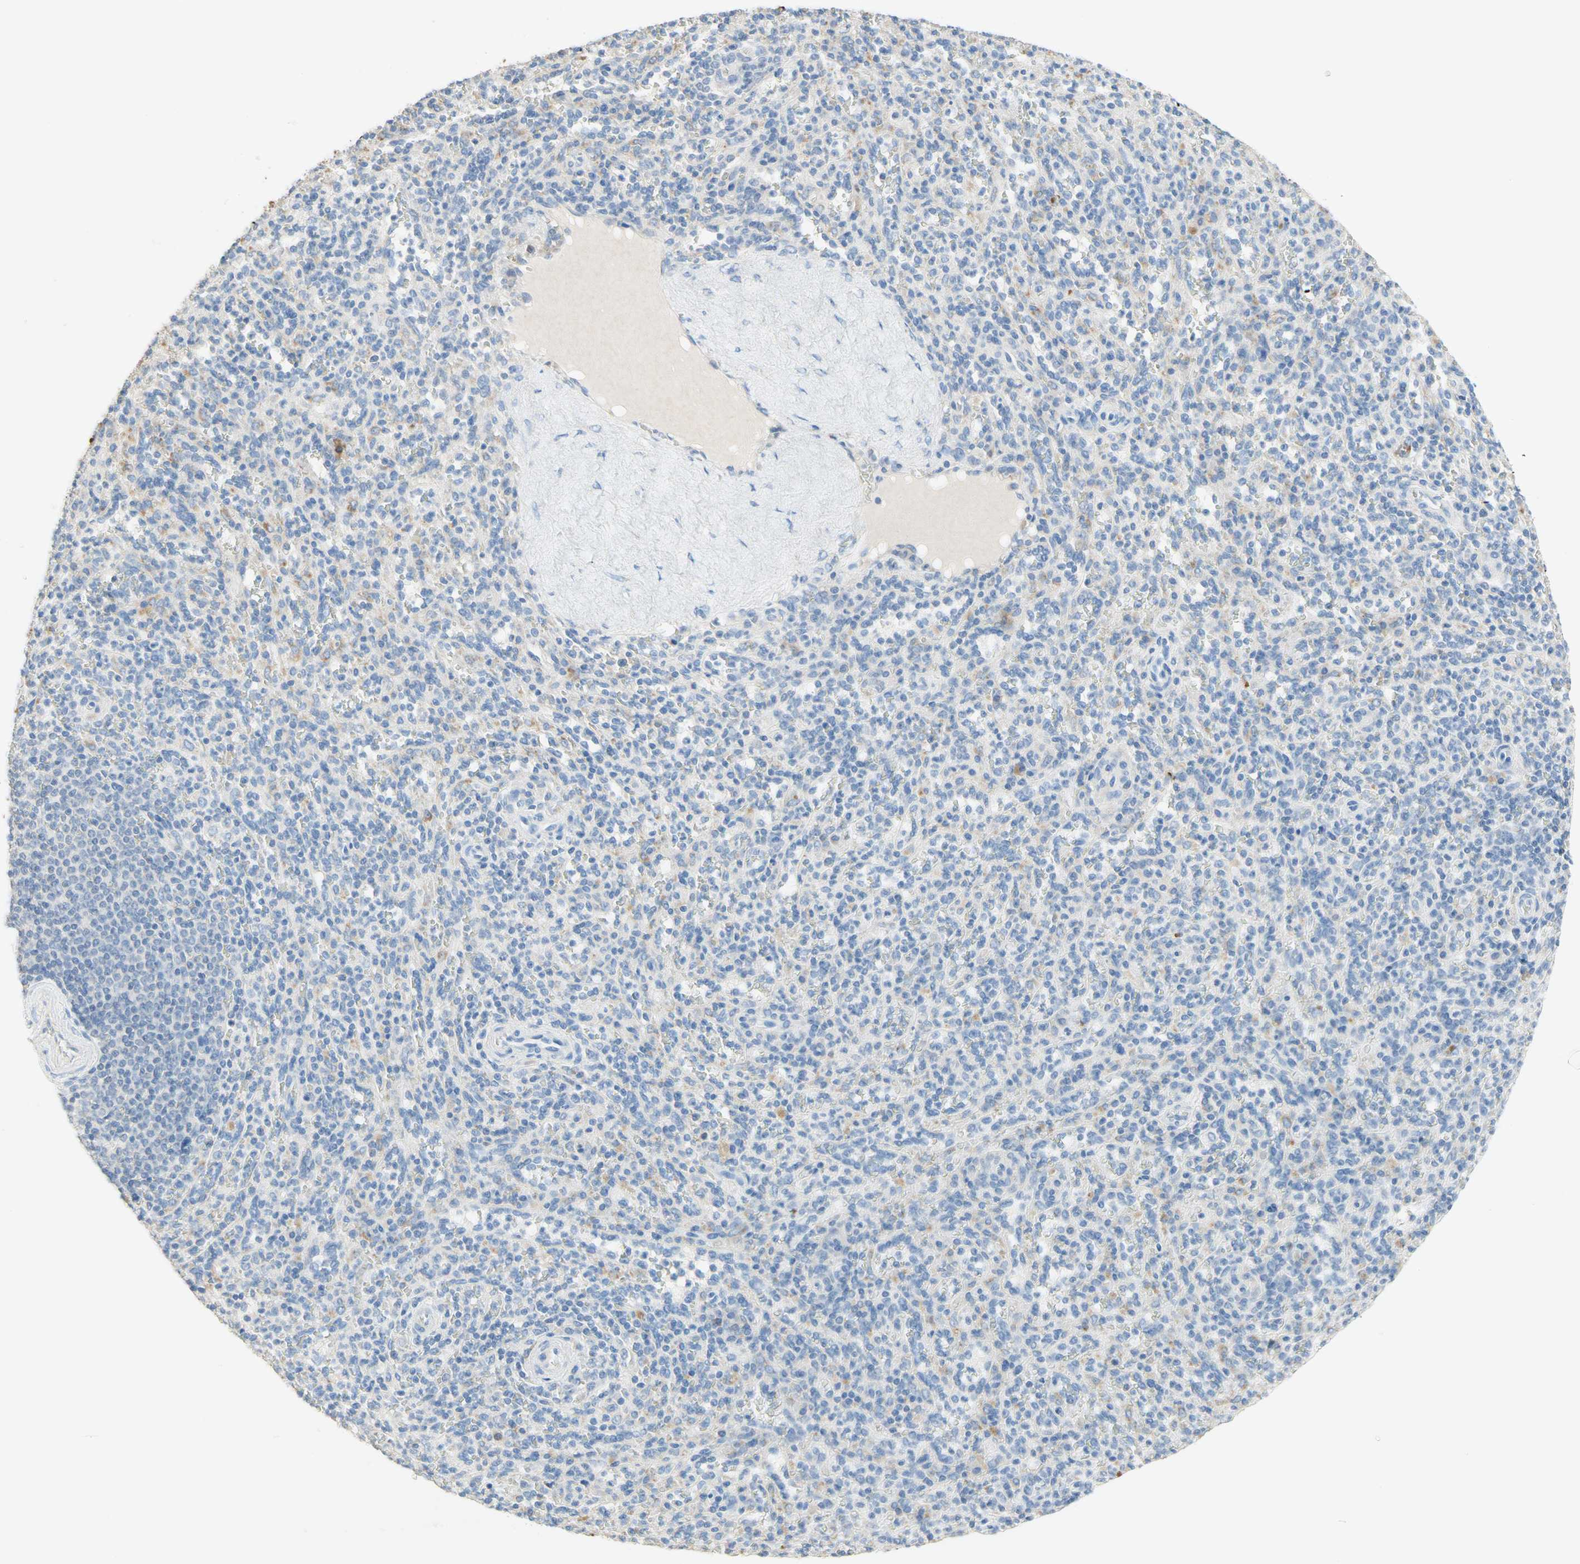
{"staining": {"intensity": "weak", "quantity": "<25%", "location": "cytoplasmic/membranous"}, "tissue": "spleen", "cell_type": "Cells in red pulp", "image_type": "normal", "snomed": [{"axis": "morphology", "description": "Normal tissue, NOS"}, {"axis": "topography", "description": "Spleen"}], "caption": "DAB immunohistochemical staining of benign human spleen demonstrates no significant staining in cells in red pulp. Nuclei are stained in blue.", "gene": "NECTIN4", "patient": {"sex": "male", "age": 36}}